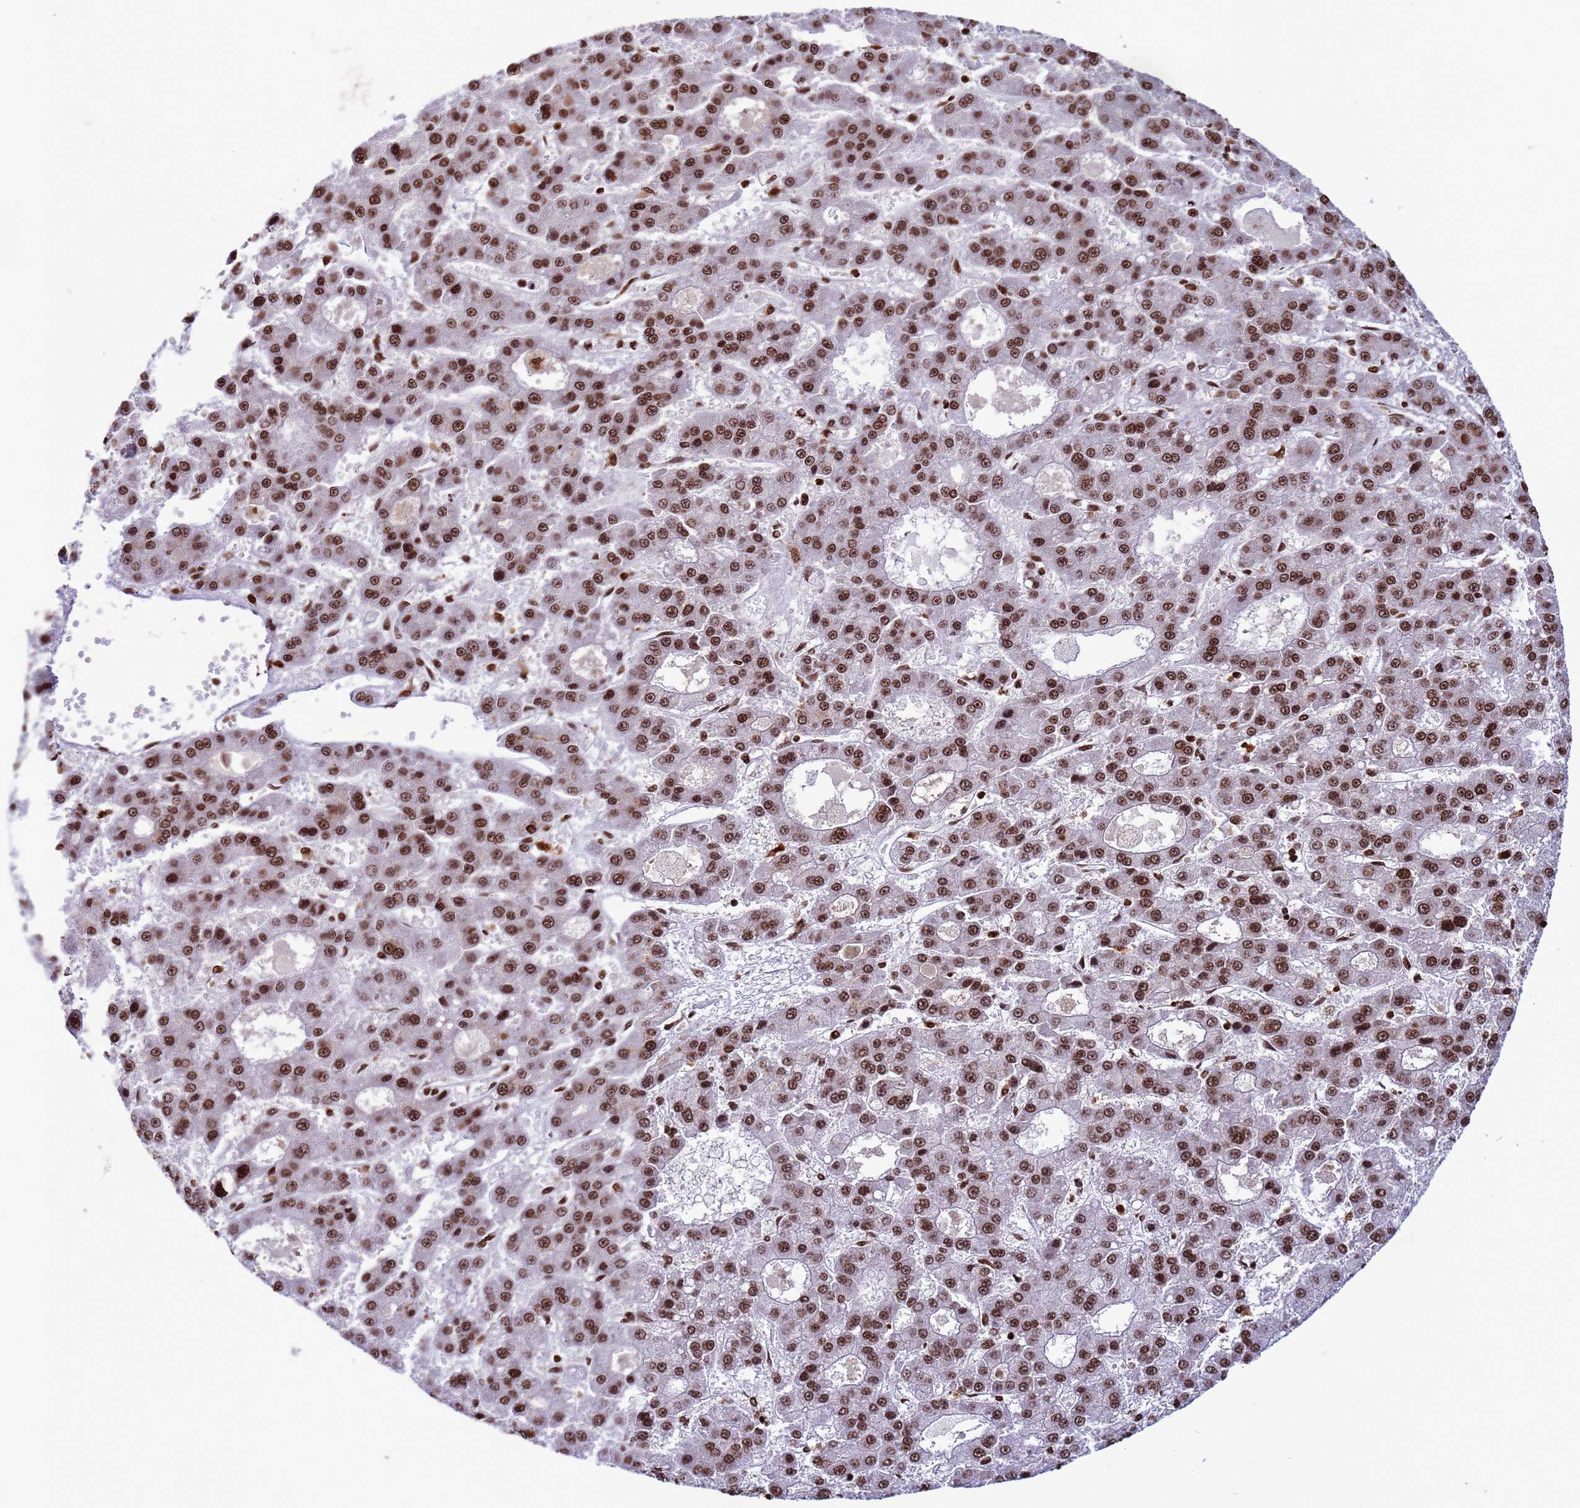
{"staining": {"intensity": "strong", "quantity": ">75%", "location": "nuclear"}, "tissue": "liver cancer", "cell_type": "Tumor cells", "image_type": "cancer", "snomed": [{"axis": "morphology", "description": "Carcinoma, Hepatocellular, NOS"}, {"axis": "topography", "description": "Liver"}], "caption": "IHC of liver cancer (hepatocellular carcinoma) exhibits high levels of strong nuclear staining in approximately >75% of tumor cells.", "gene": "H3-3B", "patient": {"sex": "male", "age": 70}}